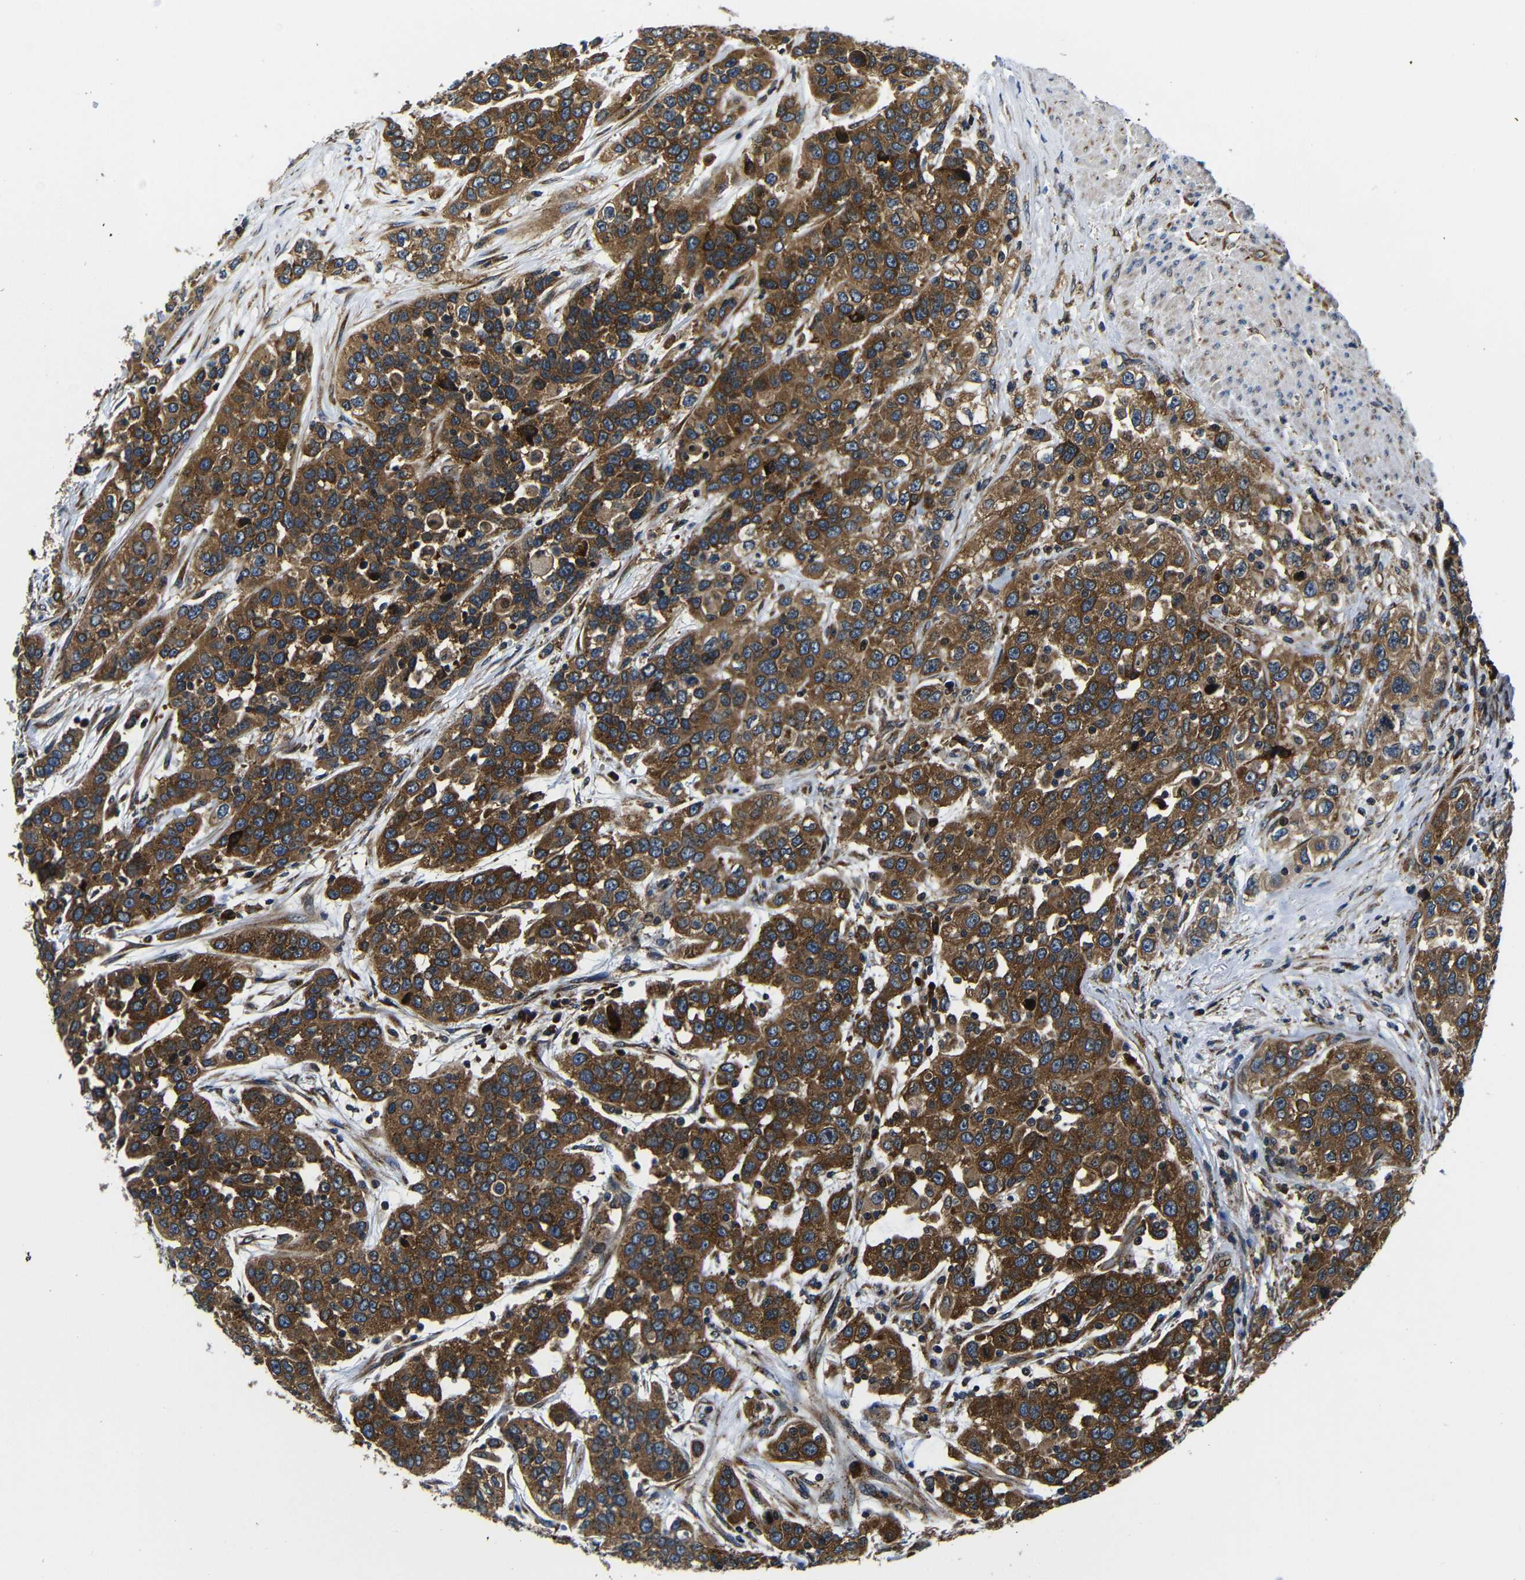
{"staining": {"intensity": "strong", "quantity": ">75%", "location": "cytoplasmic/membranous"}, "tissue": "urothelial cancer", "cell_type": "Tumor cells", "image_type": "cancer", "snomed": [{"axis": "morphology", "description": "Urothelial carcinoma, High grade"}, {"axis": "topography", "description": "Urinary bladder"}], "caption": "Urothelial cancer was stained to show a protein in brown. There is high levels of strong cytoplasmic/membranous positivity in about >75% of tumor cells. (Brightfield microscopy of DAB IHC at high magnification).", "gene": "ABCE1", "patient": {"sex": "female", "age": 80}}